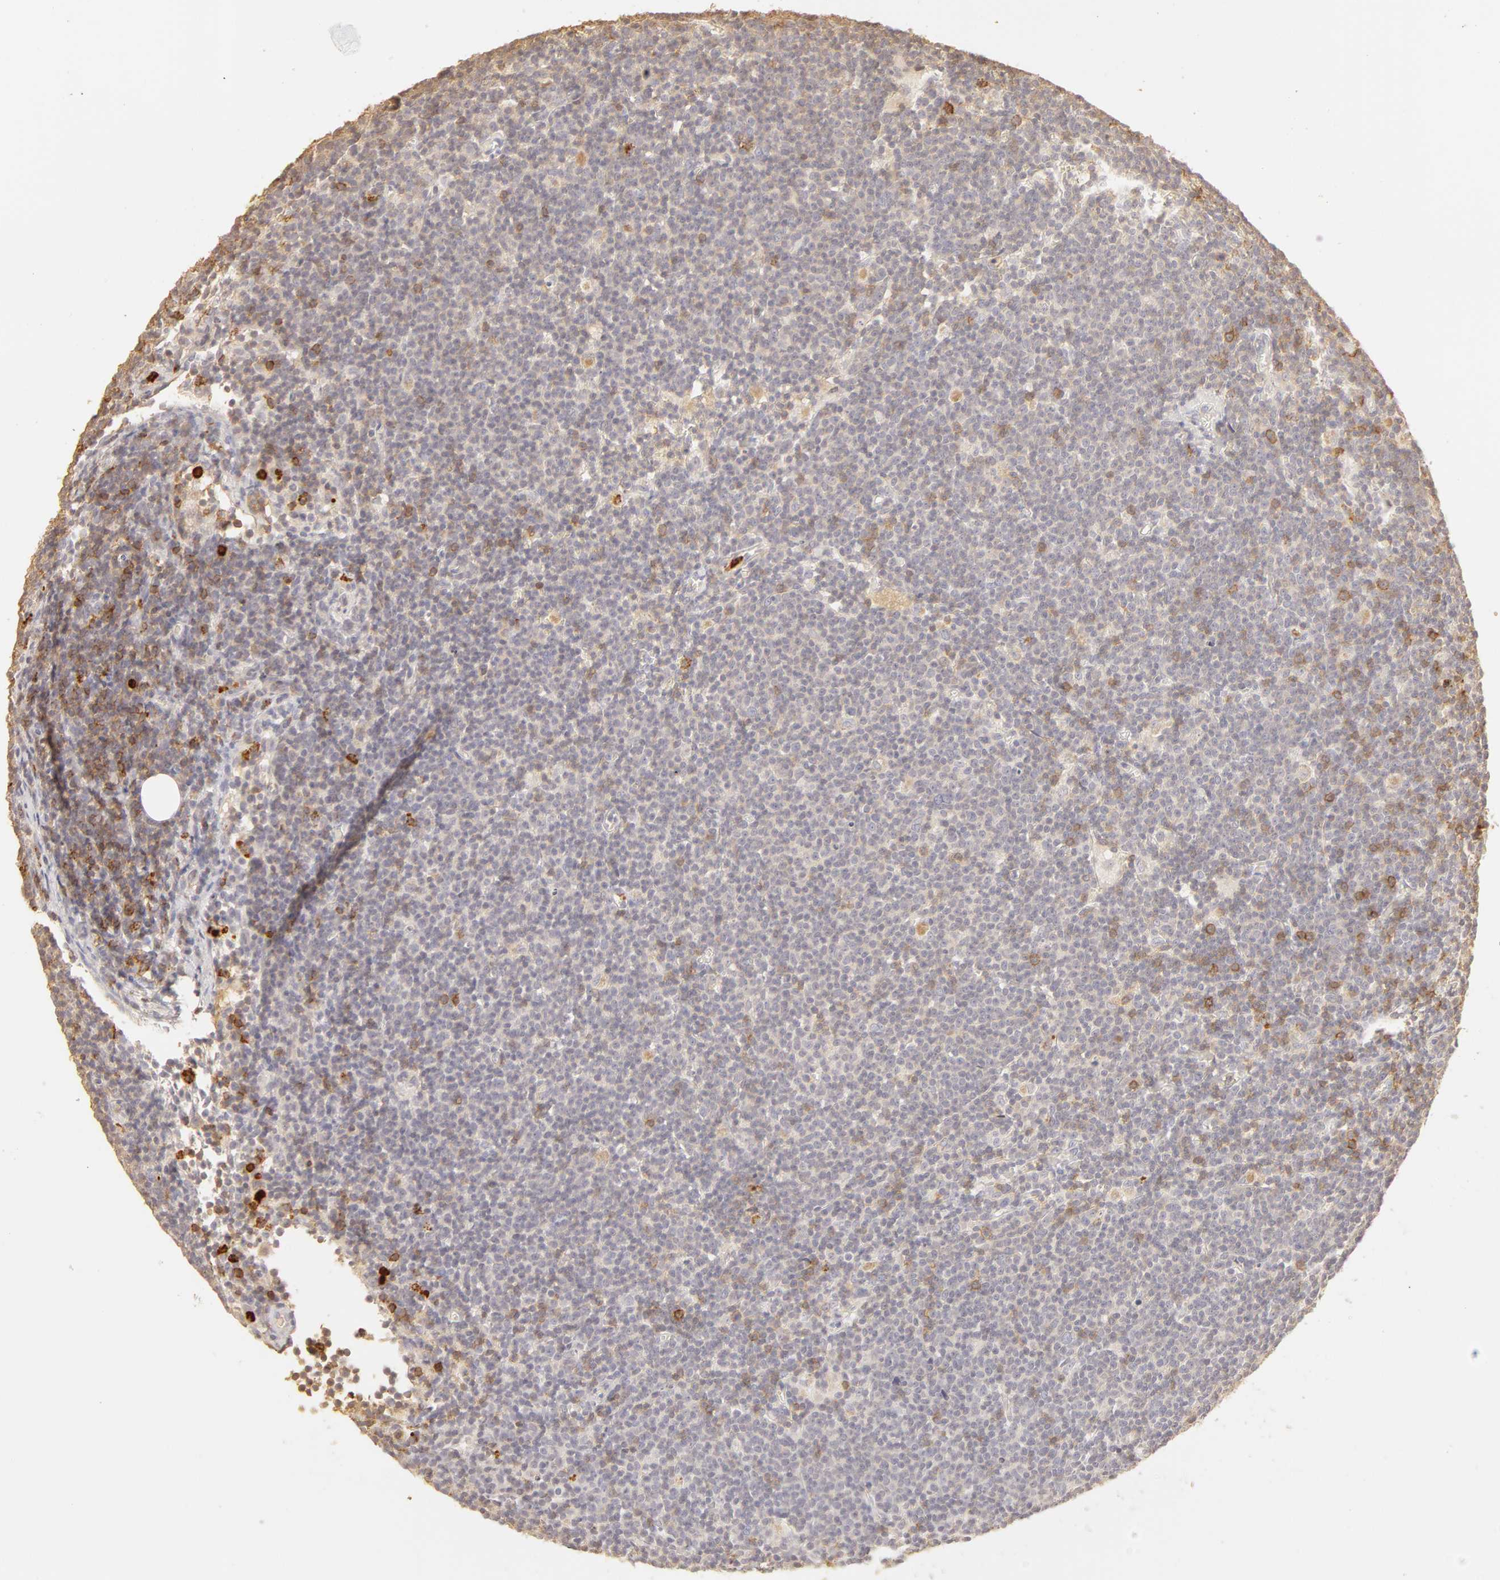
{"staining": {"intensity": "negative", "quantity": "none", "location": "none"}, "tissue": "lymphoma", "cell_type": "Tumor cells", "image_type": "cancer", "snomed": [{"axis": "morphology", "description": "Malignant lymphoma, non-Hodgkin's type, Low grade"}, {"axis": "topography", "description": "Lymph node"}], "caption": "Immunohistochemical staining of lymphoma reveals no significant positivity in tumor cells.", "gene": "C1R", "patient": {"sex": "male", "age": 65}}